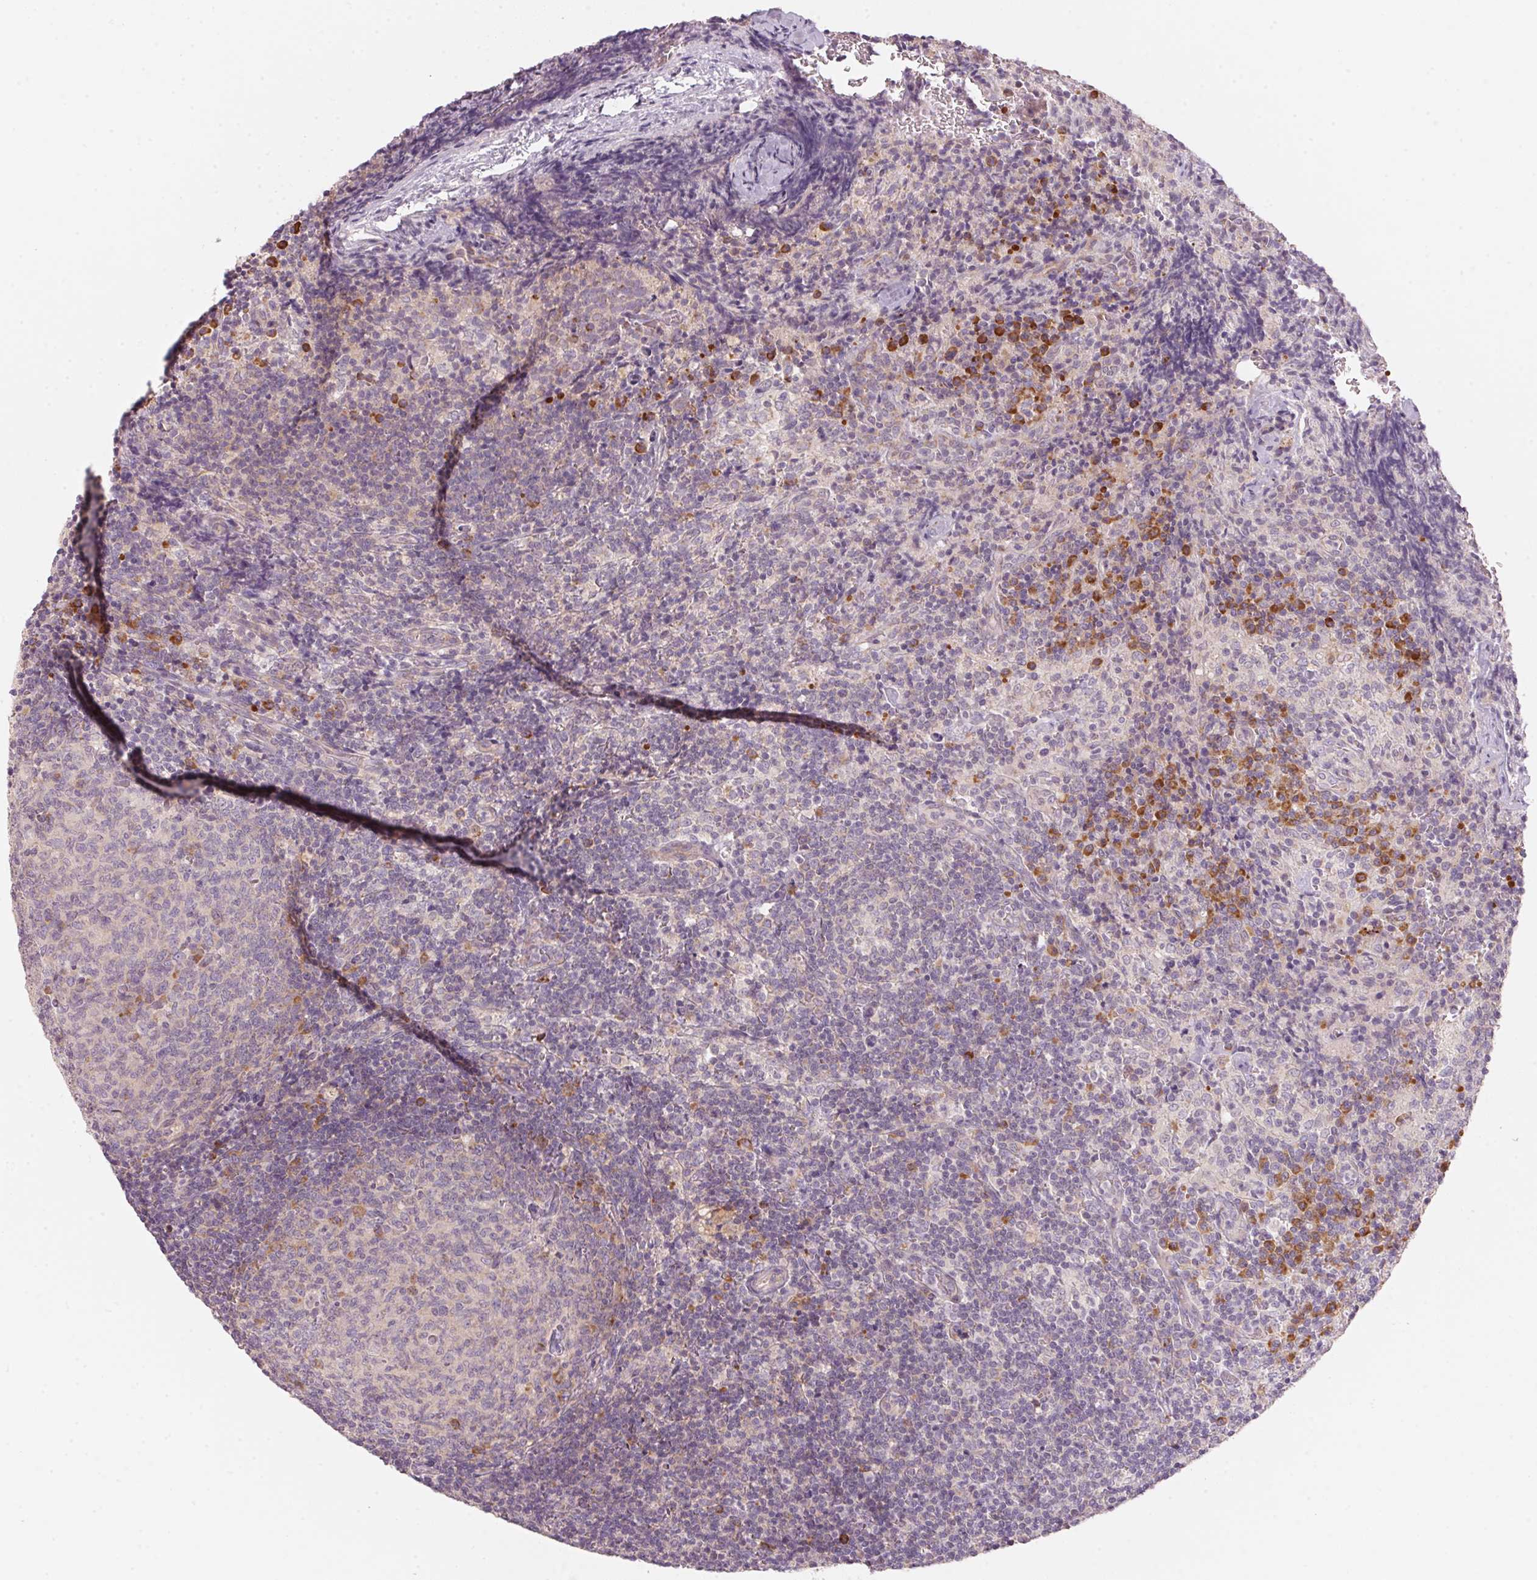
{"staining": {"intensity": "negative", "quantity": "none", "location": "none"}, "tissue": "lymph node", "cell_type": "Germinal center cells", "image_type": "normal", "snomed": [{"axis": "morphology", "description": "Normal tissue, NOS"}, {"axis": "topography", "description": "Lymph node"}], "caption": "DAB (3,3'-diaminobenzidine) immunohistochemical staining of benign human lymph node reveals no significant staining in germinal center cells. Brightfield microscopy of IHC stained with DAB (3,3'-diaminobenzidine) (brown) and hematoxylin (blue), captured at high magnification.", "gene": "BLOC1S2", "patient": {"sex": "male", "age": 67}}